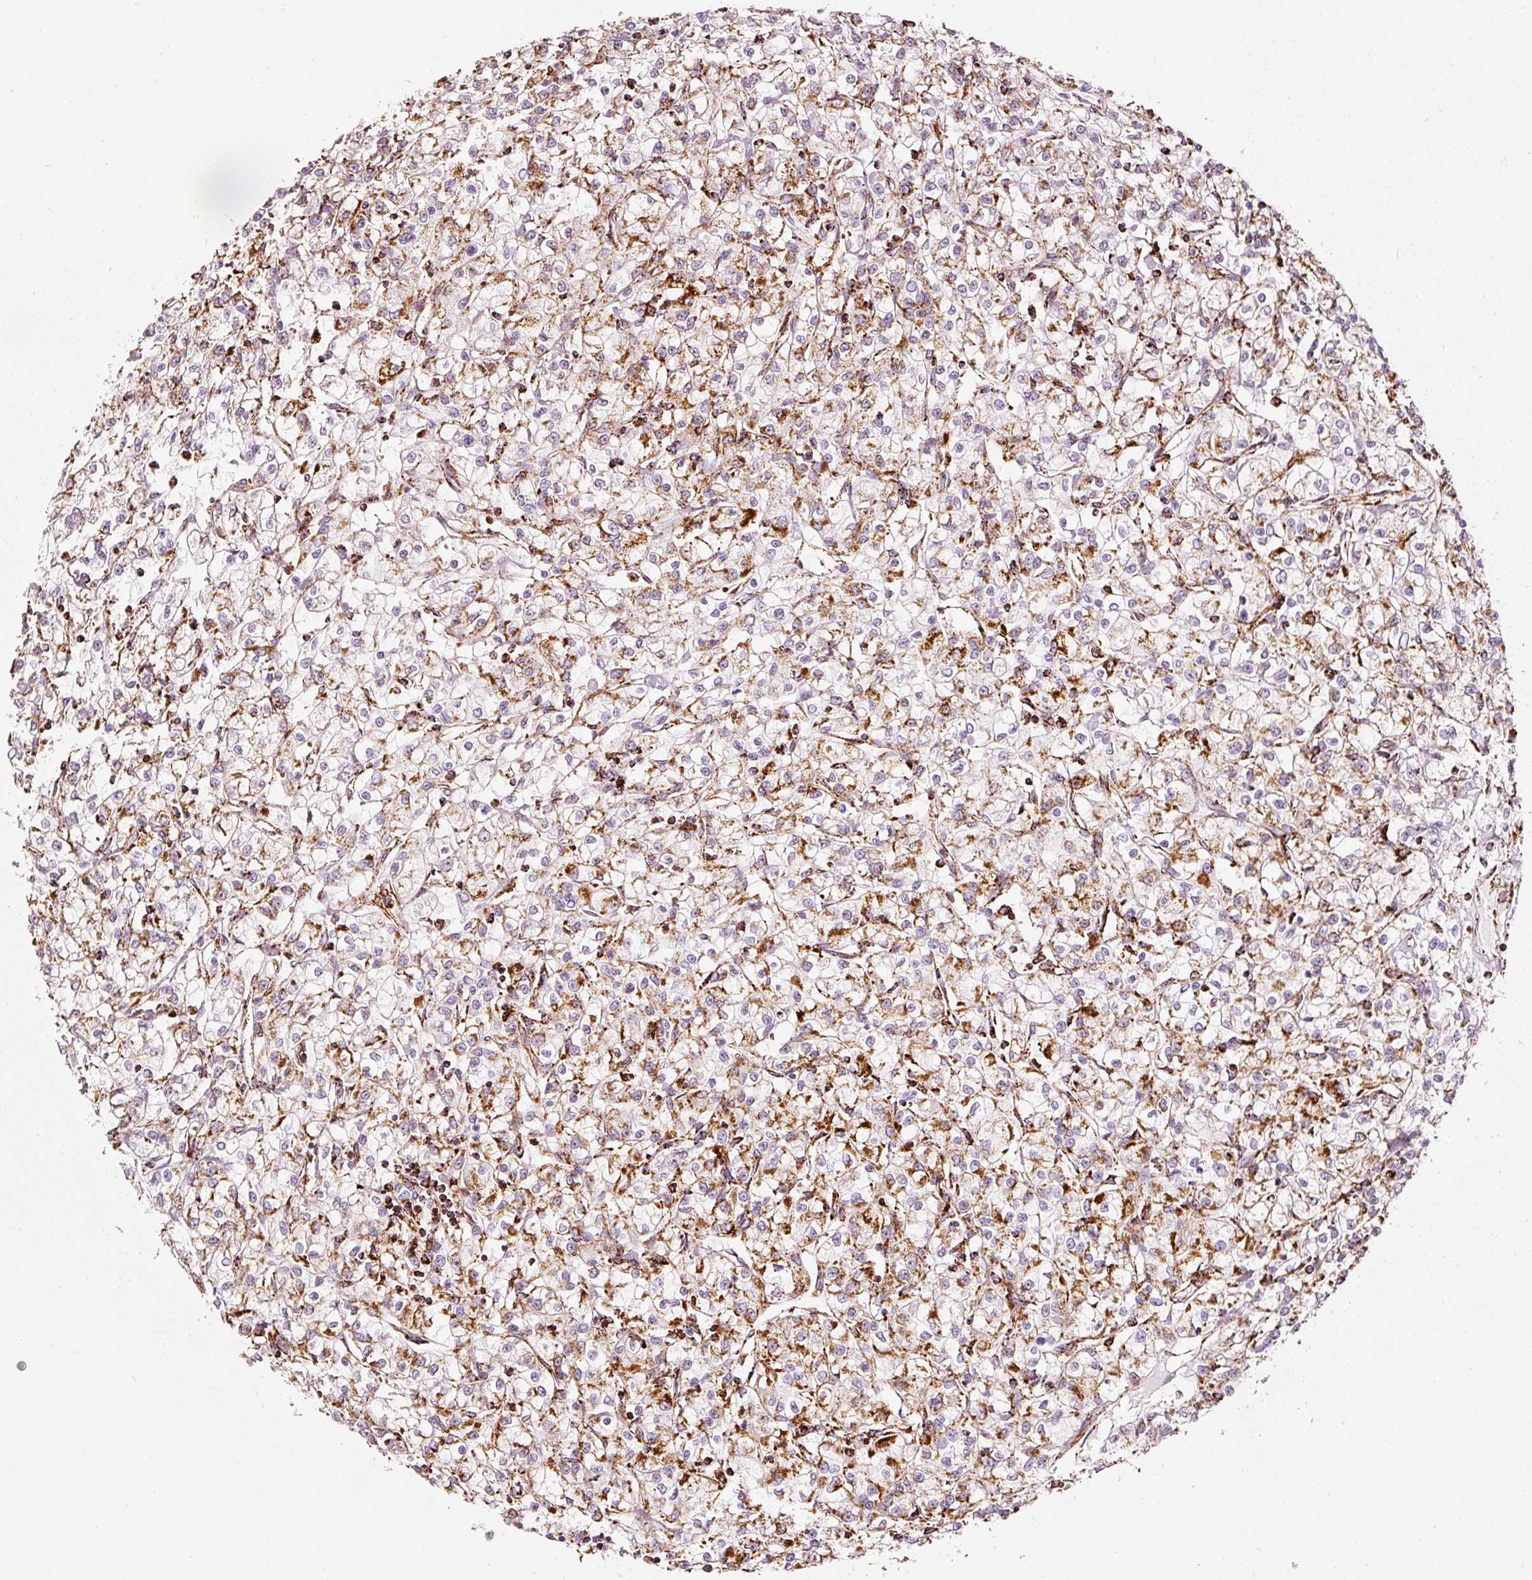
{"staining": {"intensity": "moderate", "quantity": "25%-75%", "location": "cytoplasmic/membranous"}, "tissue": "renal cancer", "cell_type": "Tumor cells", "image_type": "cancer", "snomed": [{"axis": "morphology", "description": "Adenocarcinoma, NOS"}, {"axis": "topography", "description": "Kidney"}], "caption": "Renal cancer (adenocarcinoma) was stained to show a protein in brown. There is medium levels of moderate cytoplasmic/membranous positivity in approximately 25%-75% of tumor cells.", "gene": "MT-CO2", "patient": {"sex": "female", "age": 59}}